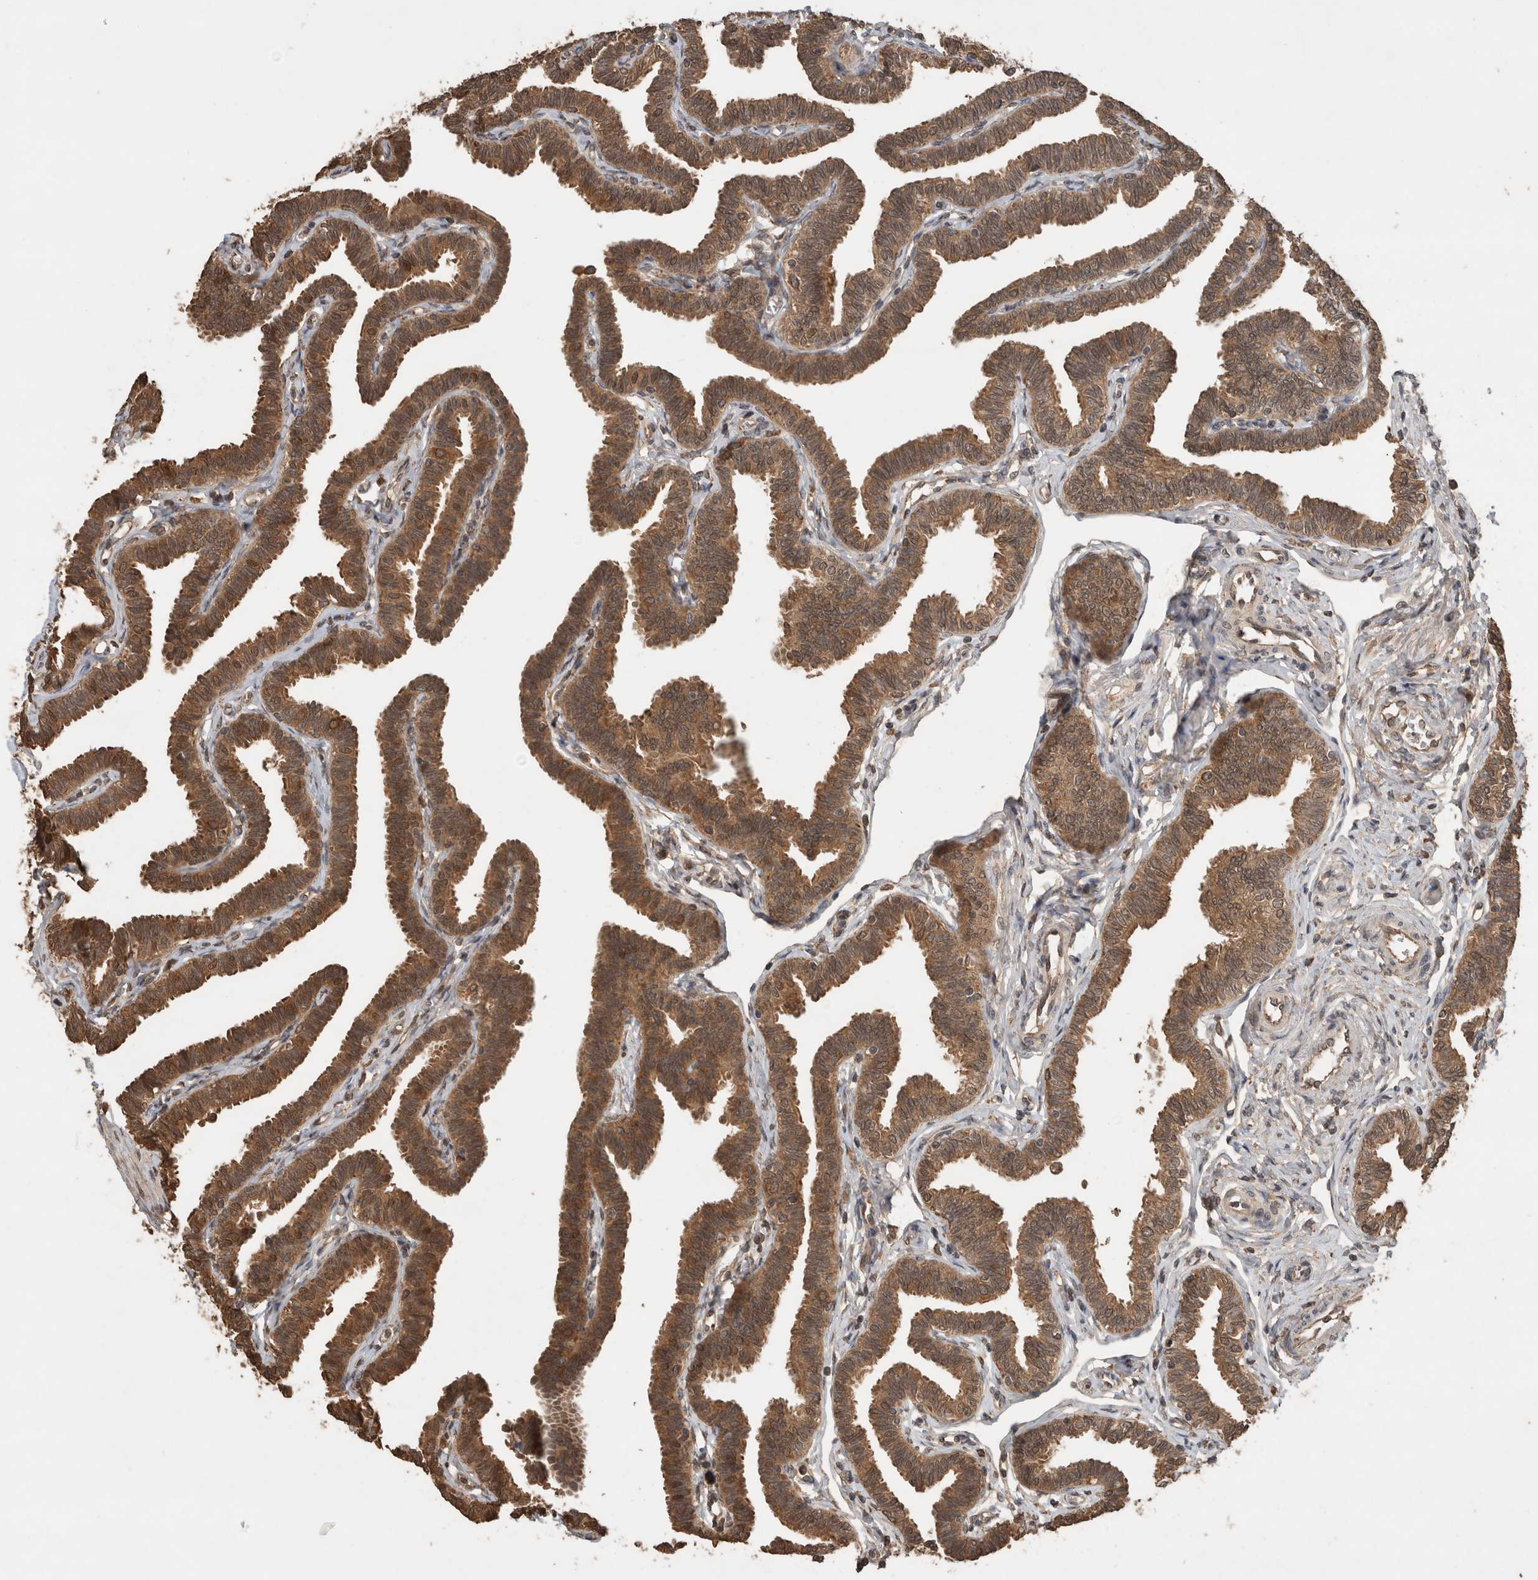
{"staining": {"intensity": "strong", "quantity": ">75%", "location": "cytoplasmic/membranous"}, "tissue": "fallopian tube", "cell_type": "Glandular cells", "image_type": "normal", "snomed": [{"axis": "morphology", "description": "Normal tissue, NOS"}, {"axis": "topography", "description": "Fallopian tube"}, {"axis": "topography", "description": "Ovary"}], "caption": "Immunohistochemistry (IHC) histopathology image of unremarkable human fallopian tube stained for a protein (brown), which shows high levels of strong cytoplasmic/membranous staining in about >75% of glandular cells.", "gene": "OTUD7B", "patient": {"sex": "female", "age": 23}}